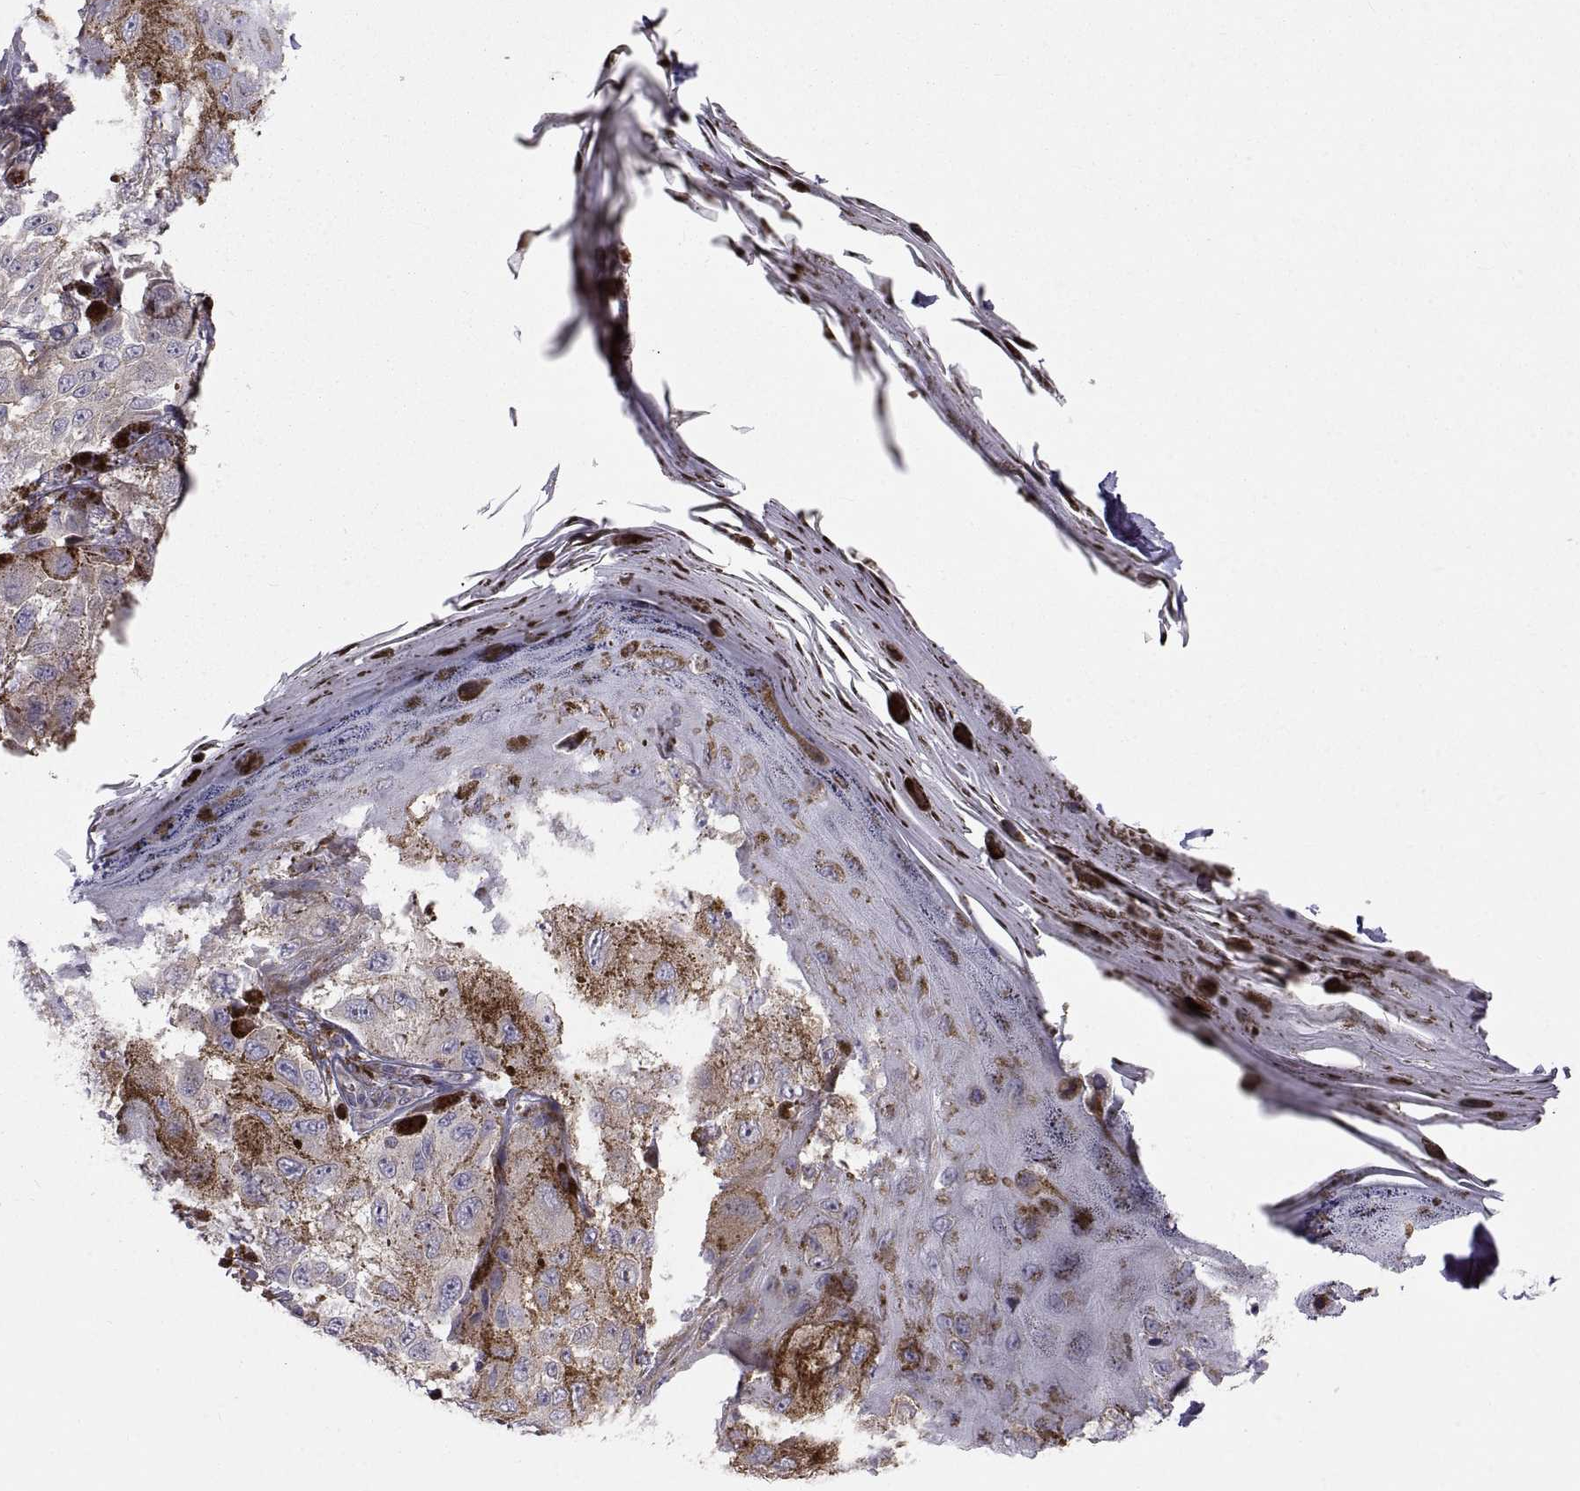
{"staining": {"intensity": "negative", "quantity": "none", "location": "none"}, "tissue": "melanoma", "cell_type": "Tumor cells", "image_type": "cancer", "snomed": [{"axis": "morphology", "description": "Malignant melanoma, NOS"}, {"axis": "topography", "description": "Skin"}], "caption": "There is no significant expression in tumor cells of malignant melanoma. Brightfield microscopy of immunohistochemistry (IHC) stained with DAB (brown) and hematoxylin (blue), captured at high magnification.", "gene": "PLEKHB2", "patient": {"sex": "male", "age": 36}}